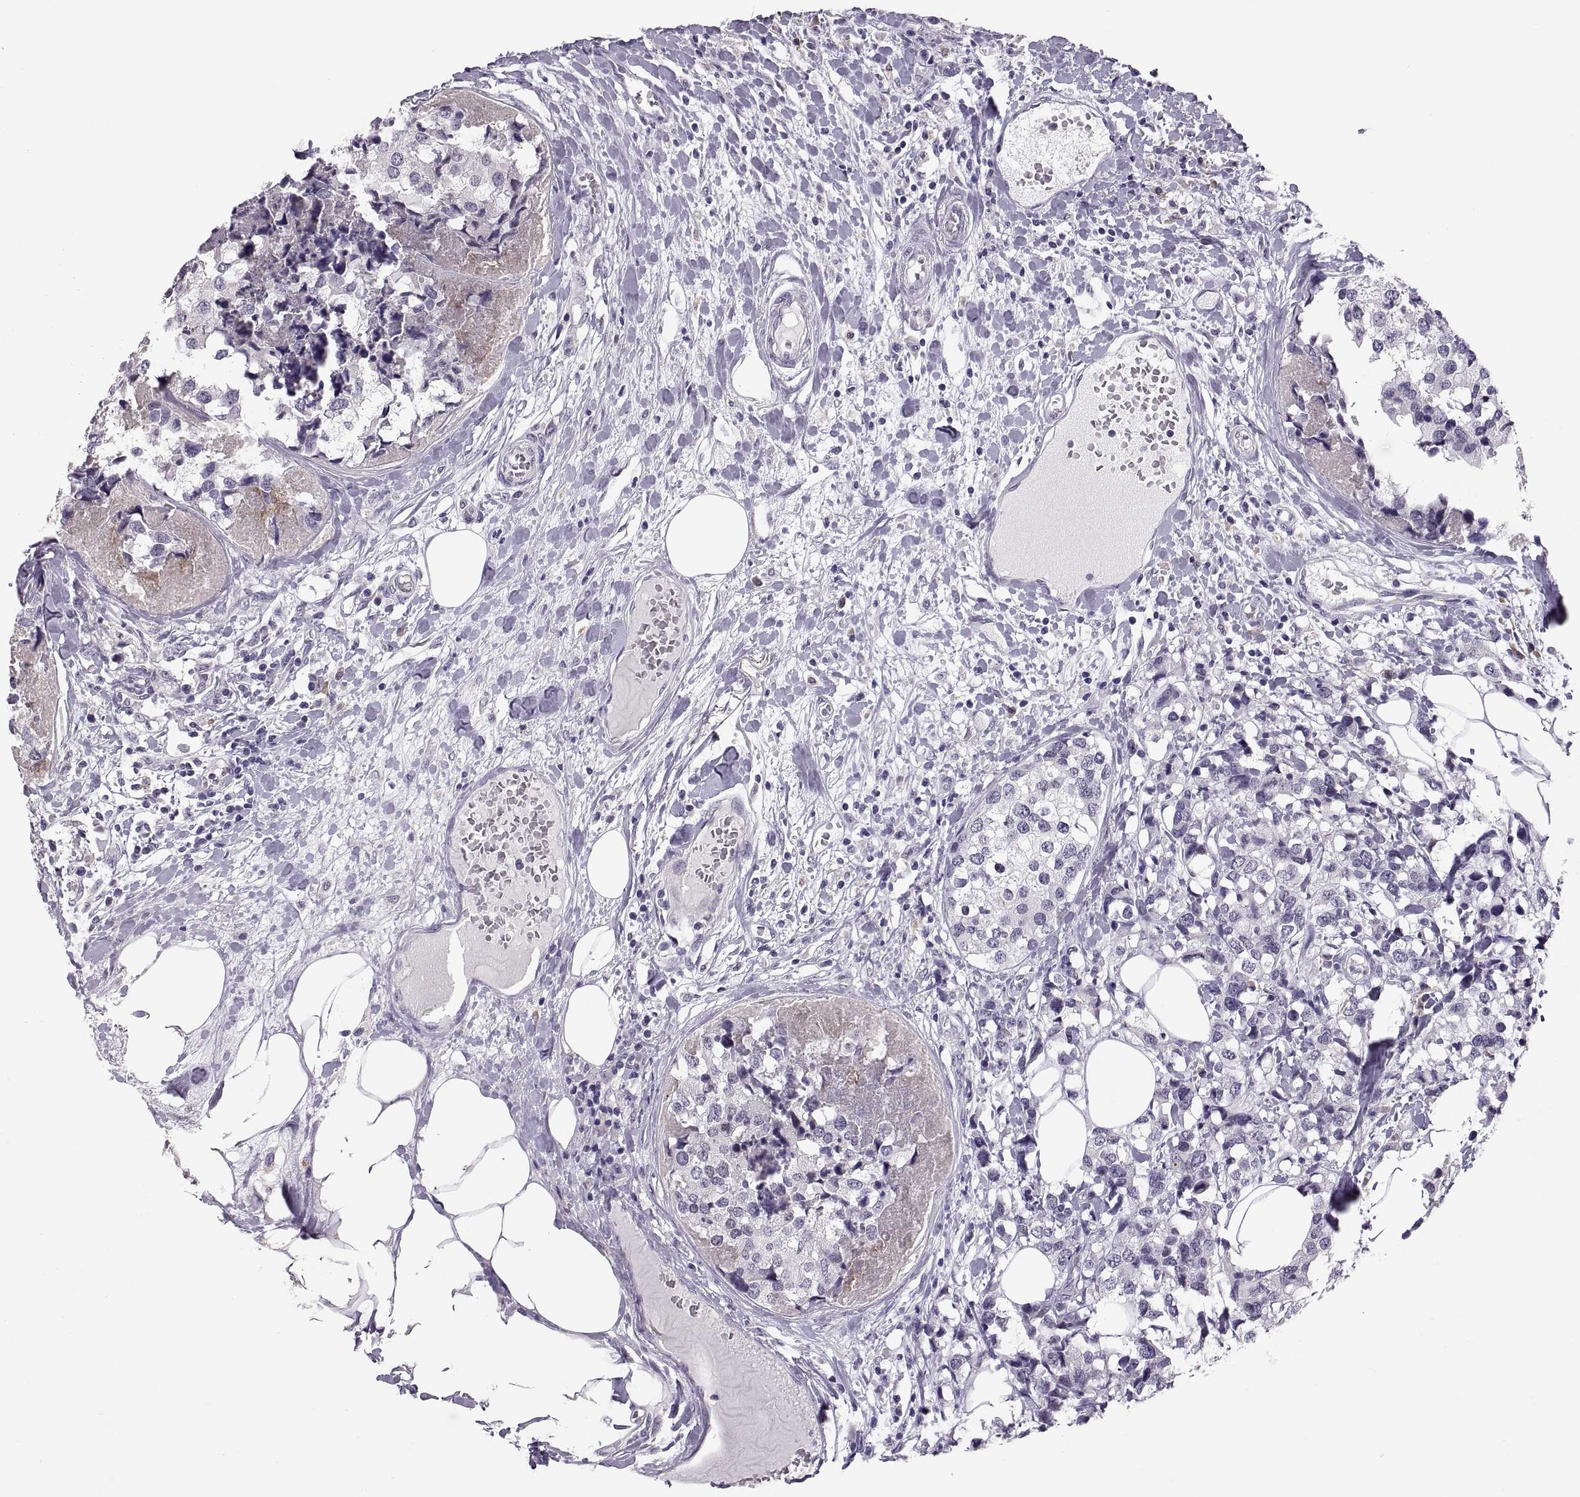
{"staining": {"intensity": "negative", "quantity": "none", "location": "none"}, "tissue": "breast cancer", "cell_type": "Tumor cells", "image_type": "cancer", "snomed": [{"axis": "morphology", "description": "Lobular carcinoma"}, {"axis": "topography", "description": "Breast"}], "caption": "Immunohistochemistry (IHC) histopathology image of neoplastic tissue: breast lobular carcinoma stained with DAB (3,3'-diaminobenzidine) exhibits no significant protein staining in tumor cells. (Stains: DAB (3,3'-diaminobenzidine) immunohistochemistry (IHC) with hematoxylin counter stain, Microscopy: brightfield microscopy at high magnification).", "gene": "MAGEB18", "patient": {"sex": "female", "age": 59}}